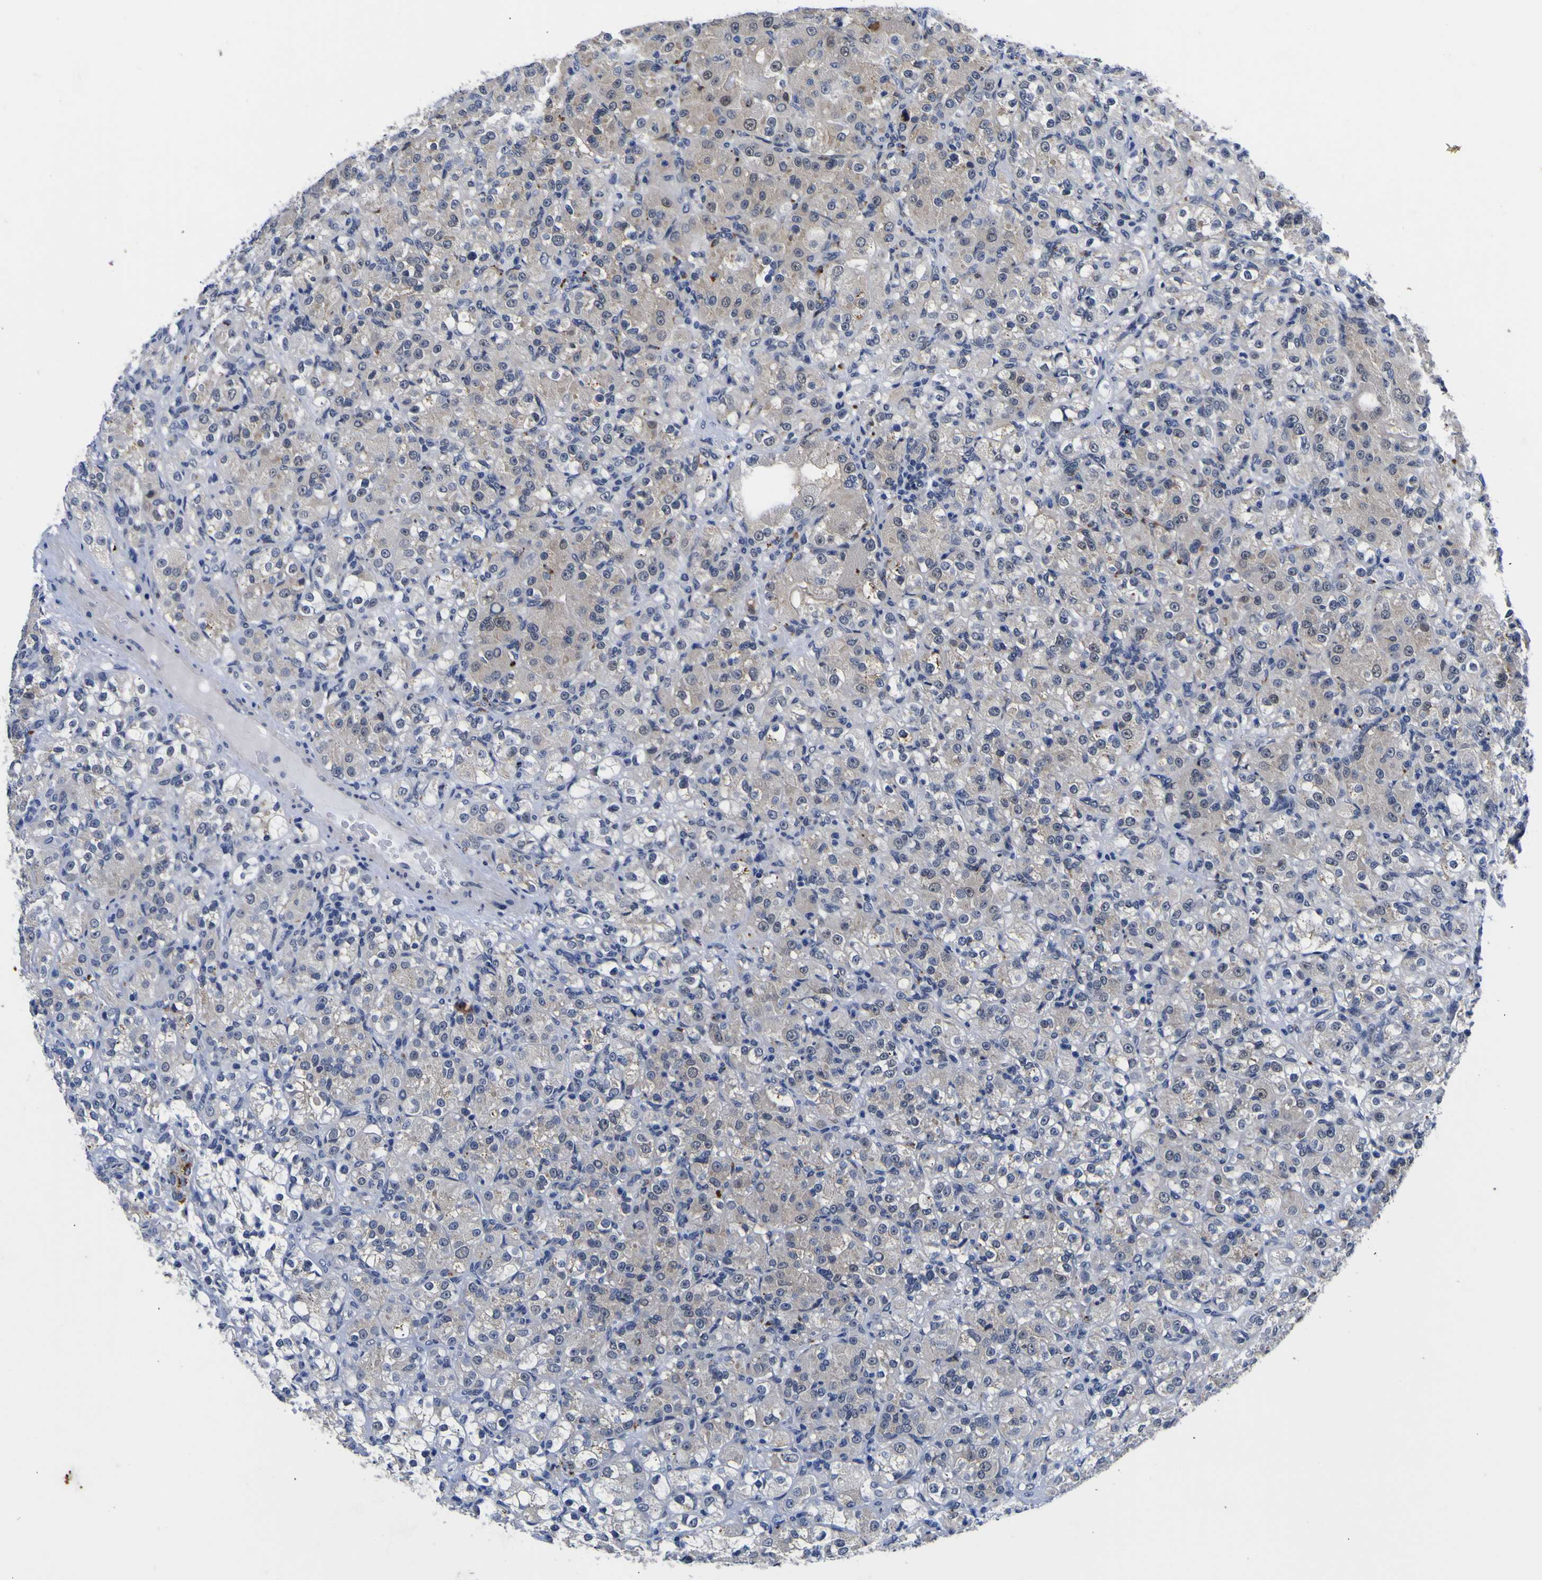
{"staining": {"intensity": "weak", "quantity": "<25%", "location": "cytoplasmic/membranous"}, "tissue": "renal cancer", "cell_type": "Tumor cells", "image_type": "cancer", "snomed": [{"axis": "morphology", "description": "Adenocarcinoma, NOS"}, {"axis": "topography", "description": "Kidney"}], "caption": "Immunohistochemical staining of adenocarcinoma (renal) demonstrates no significant expression in tumor cells.", "gene": "IGFLR1", "patient": {"sex": "male", "age": 61}}